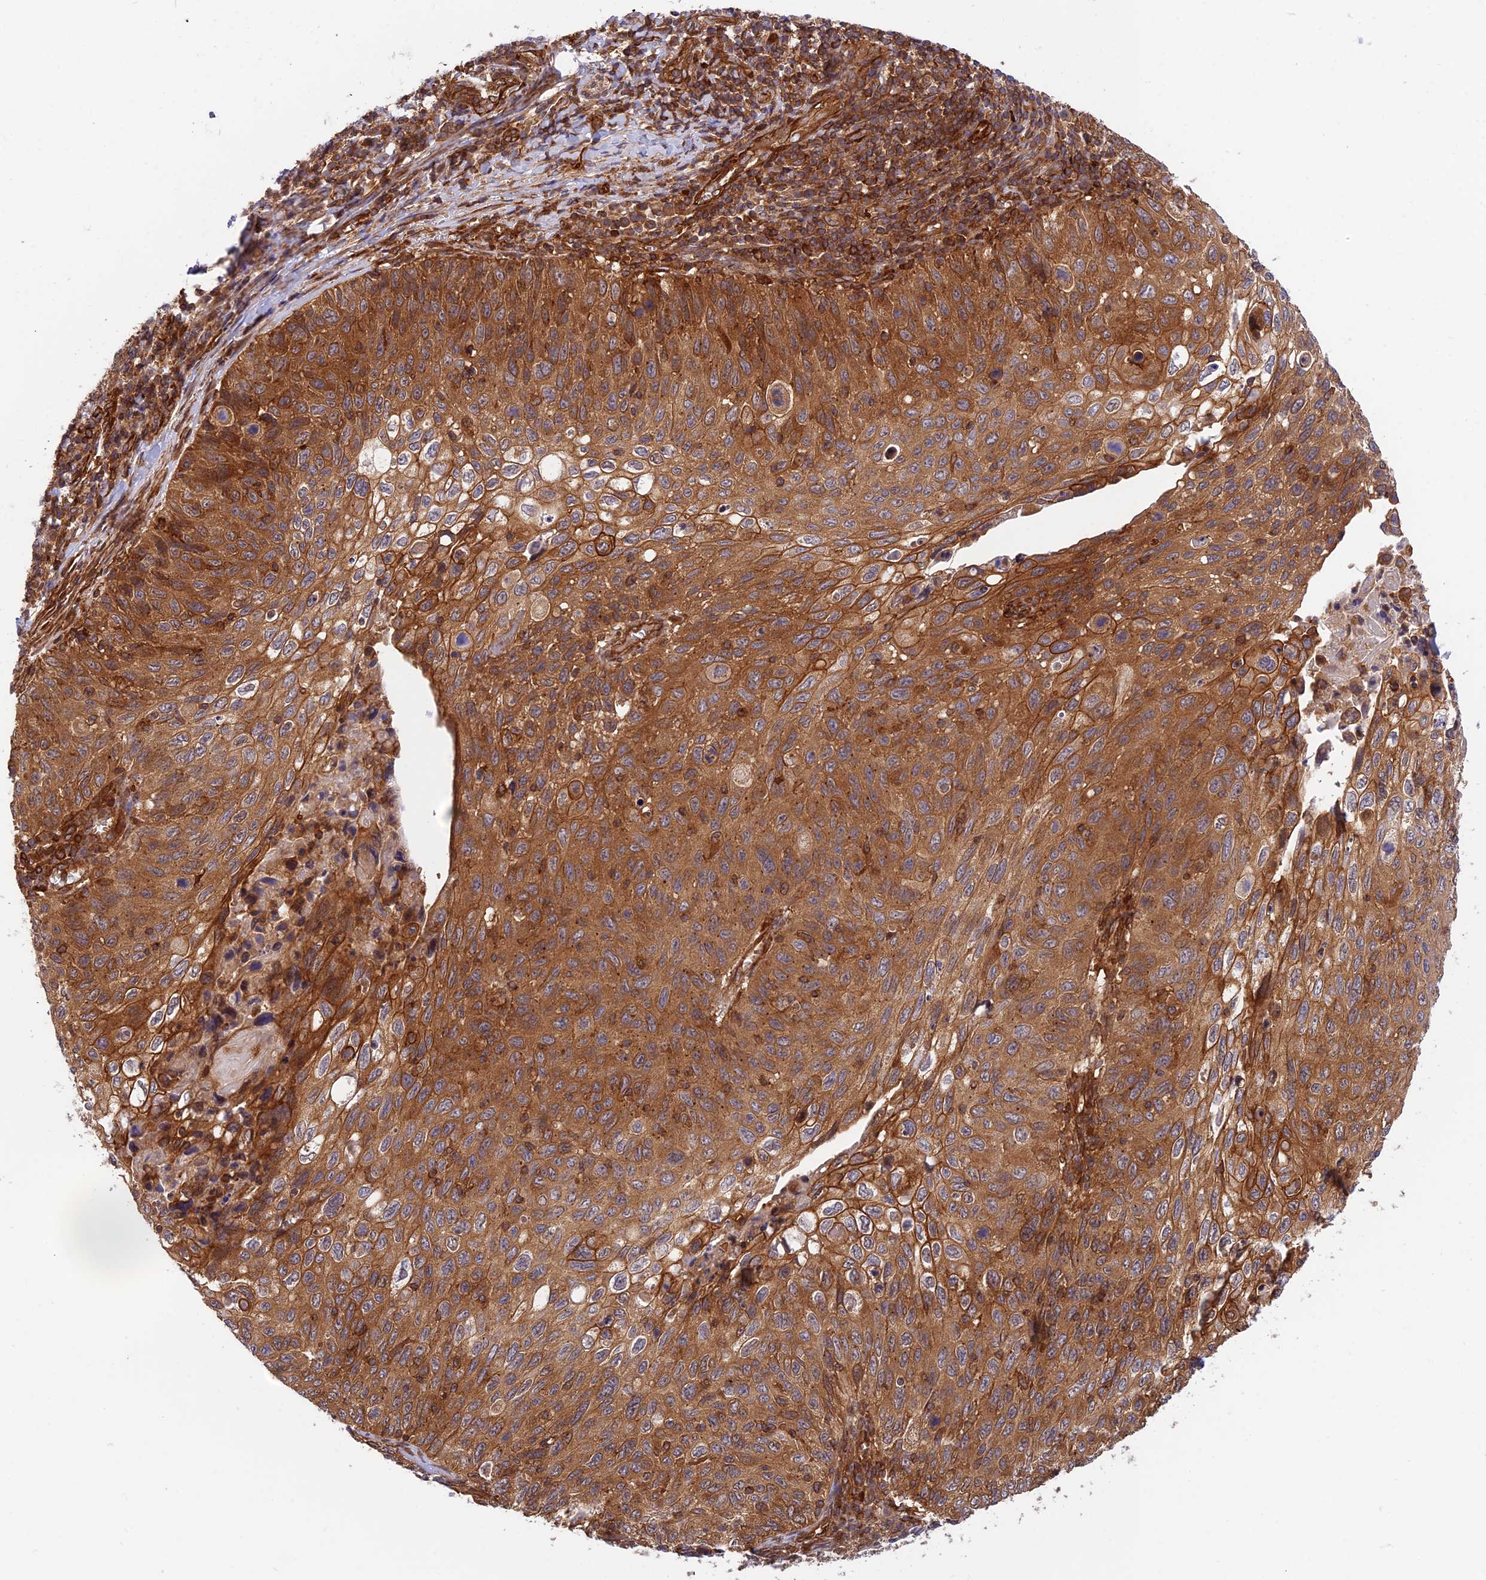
{"staining": {"intensity": "strong", "quantity": ">75%", "location": "cytoplasmic/membranous"}, "tissue": "cervical cancer", "cell_type": "Tumor cells", "image_type": "cancer", "snomed": [{"axis": "morphology", "description": "Squamous cell carcinoma, NOS"}, {"axis": "topography", "description": "Cervix"}], "caption": "Cervical cancer (squamous cell carcinoma) tissue displays strong cytoplasmic/membranous expression in about >75% of tumor cells, visualized by immunohistochemistry.", "gene": "EVI5L", "patient": {"sex": "female", "age": 70}}